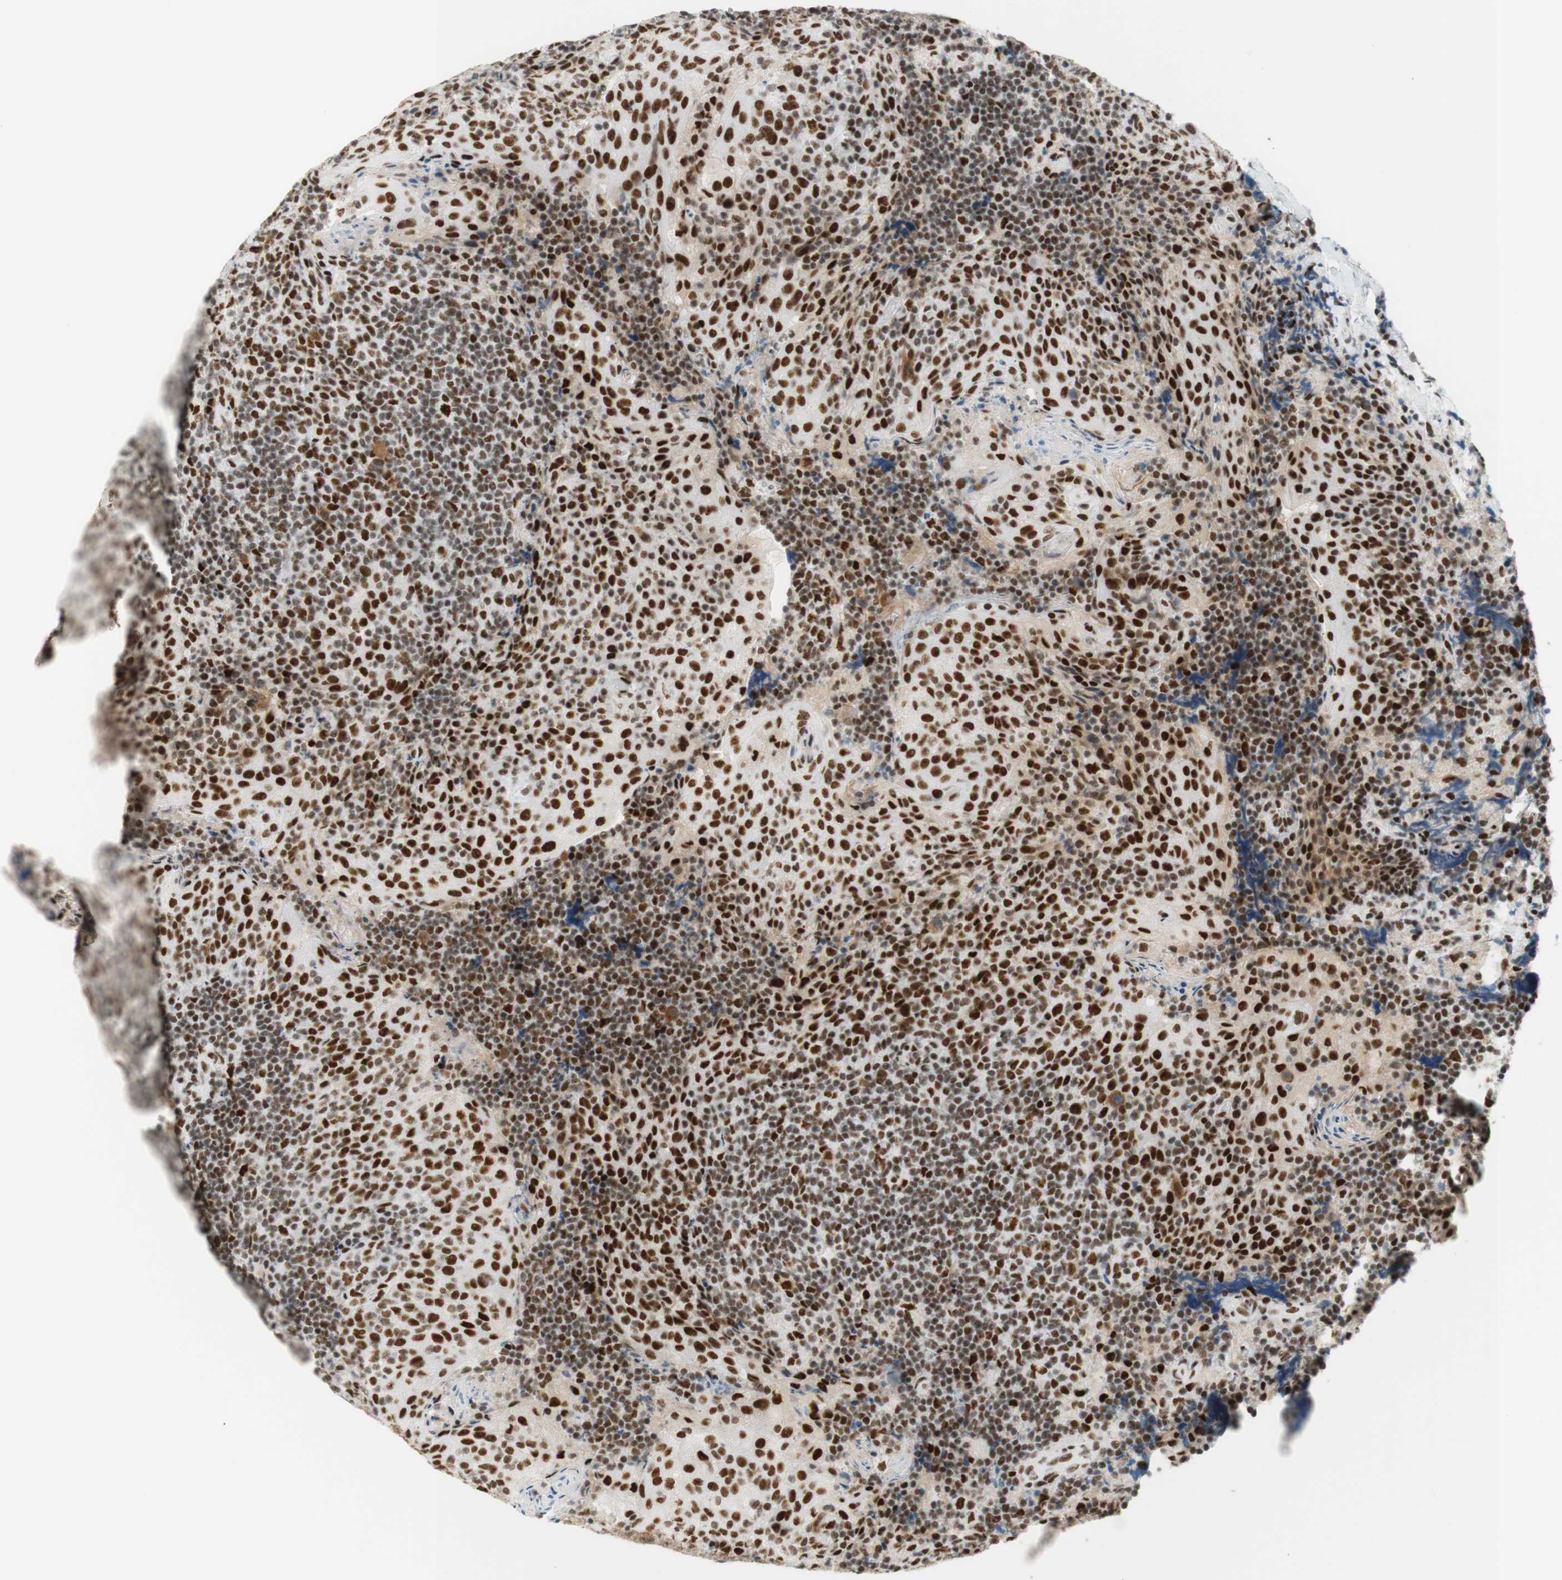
{"staining": {"intensity": "moderate", "quantity": ">75%", "location": "nuclear"}, "tissue": "tonsil", "cell_type": "Germinal center cells", "image_type": "normal", "snomed": [{"axis": "morphology", "description": "Normal tissue, NOS"}, {"axis": "topography", "description": "Tonsil"}], "caption": "Unremarkable tonsil demonstrates moderate nuclear expression in approximately >75% of germinal center cells (Brightfield microscopy of DAB IHC at high magnification)..", "gene": "RNF20", "patient": {"sex": "male", "age": 17}}